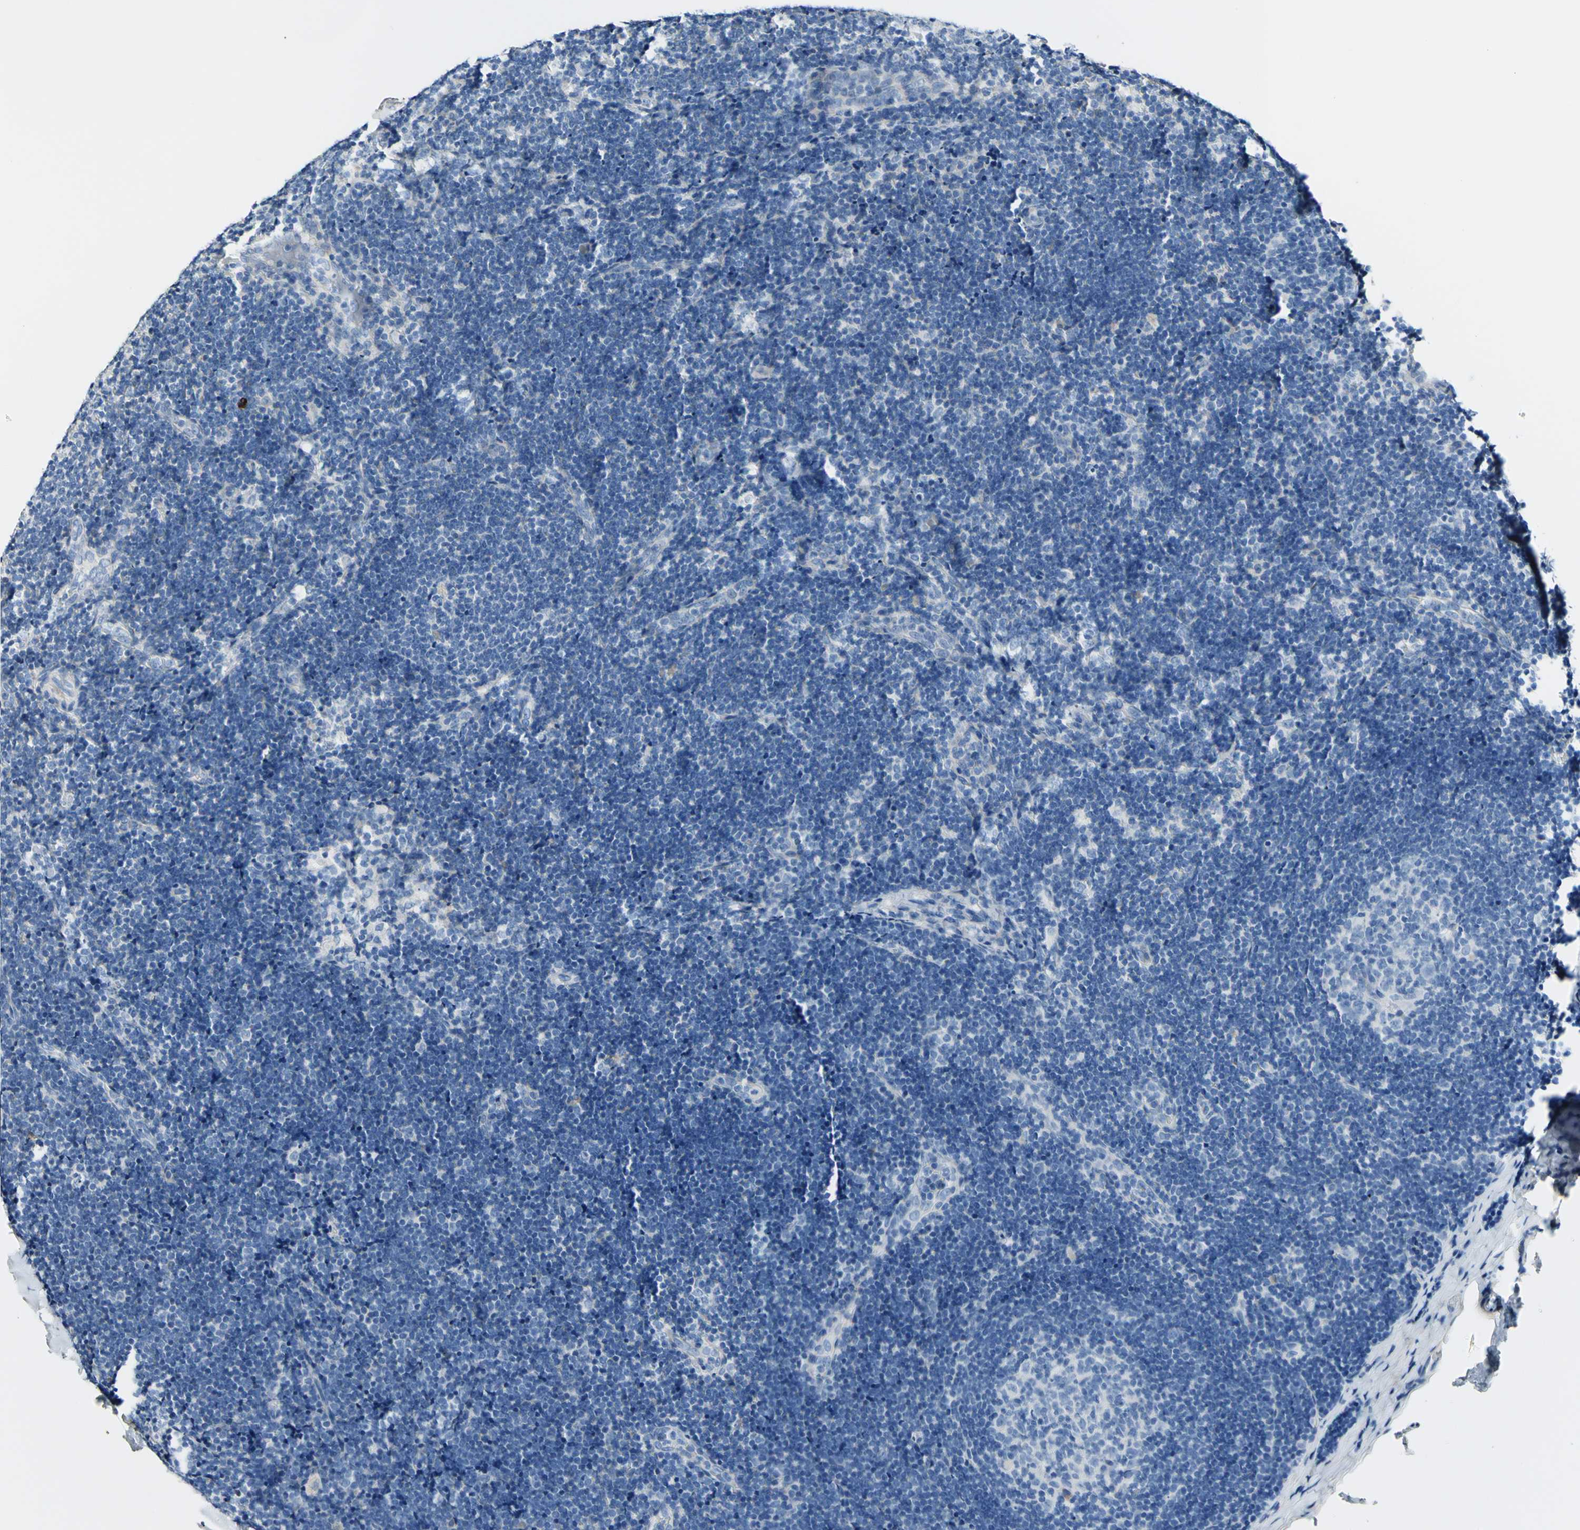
{"staining": {"intensity": "negative", "quantity": "none", "location": "none"}, "tissue": "lymph node", "cell_type": "Germinal center cells", "image_type": "normal", "snomed": [{"axis": "morphology", "description": "Normal tissue, NOS"}, {"axis": "topography", "description": "Lymph node"}], "caption": "Lymph node was stained to show a protein in brown. There is no significant staining in germinal center cells. The staining is performed using DAB (3,3'-diaminobenzidine) brown chromogen with nuclei counter-stained in using hematoxylin.", "gene": "COL6A3", "patient": {"sex": "female", "age": 14}}